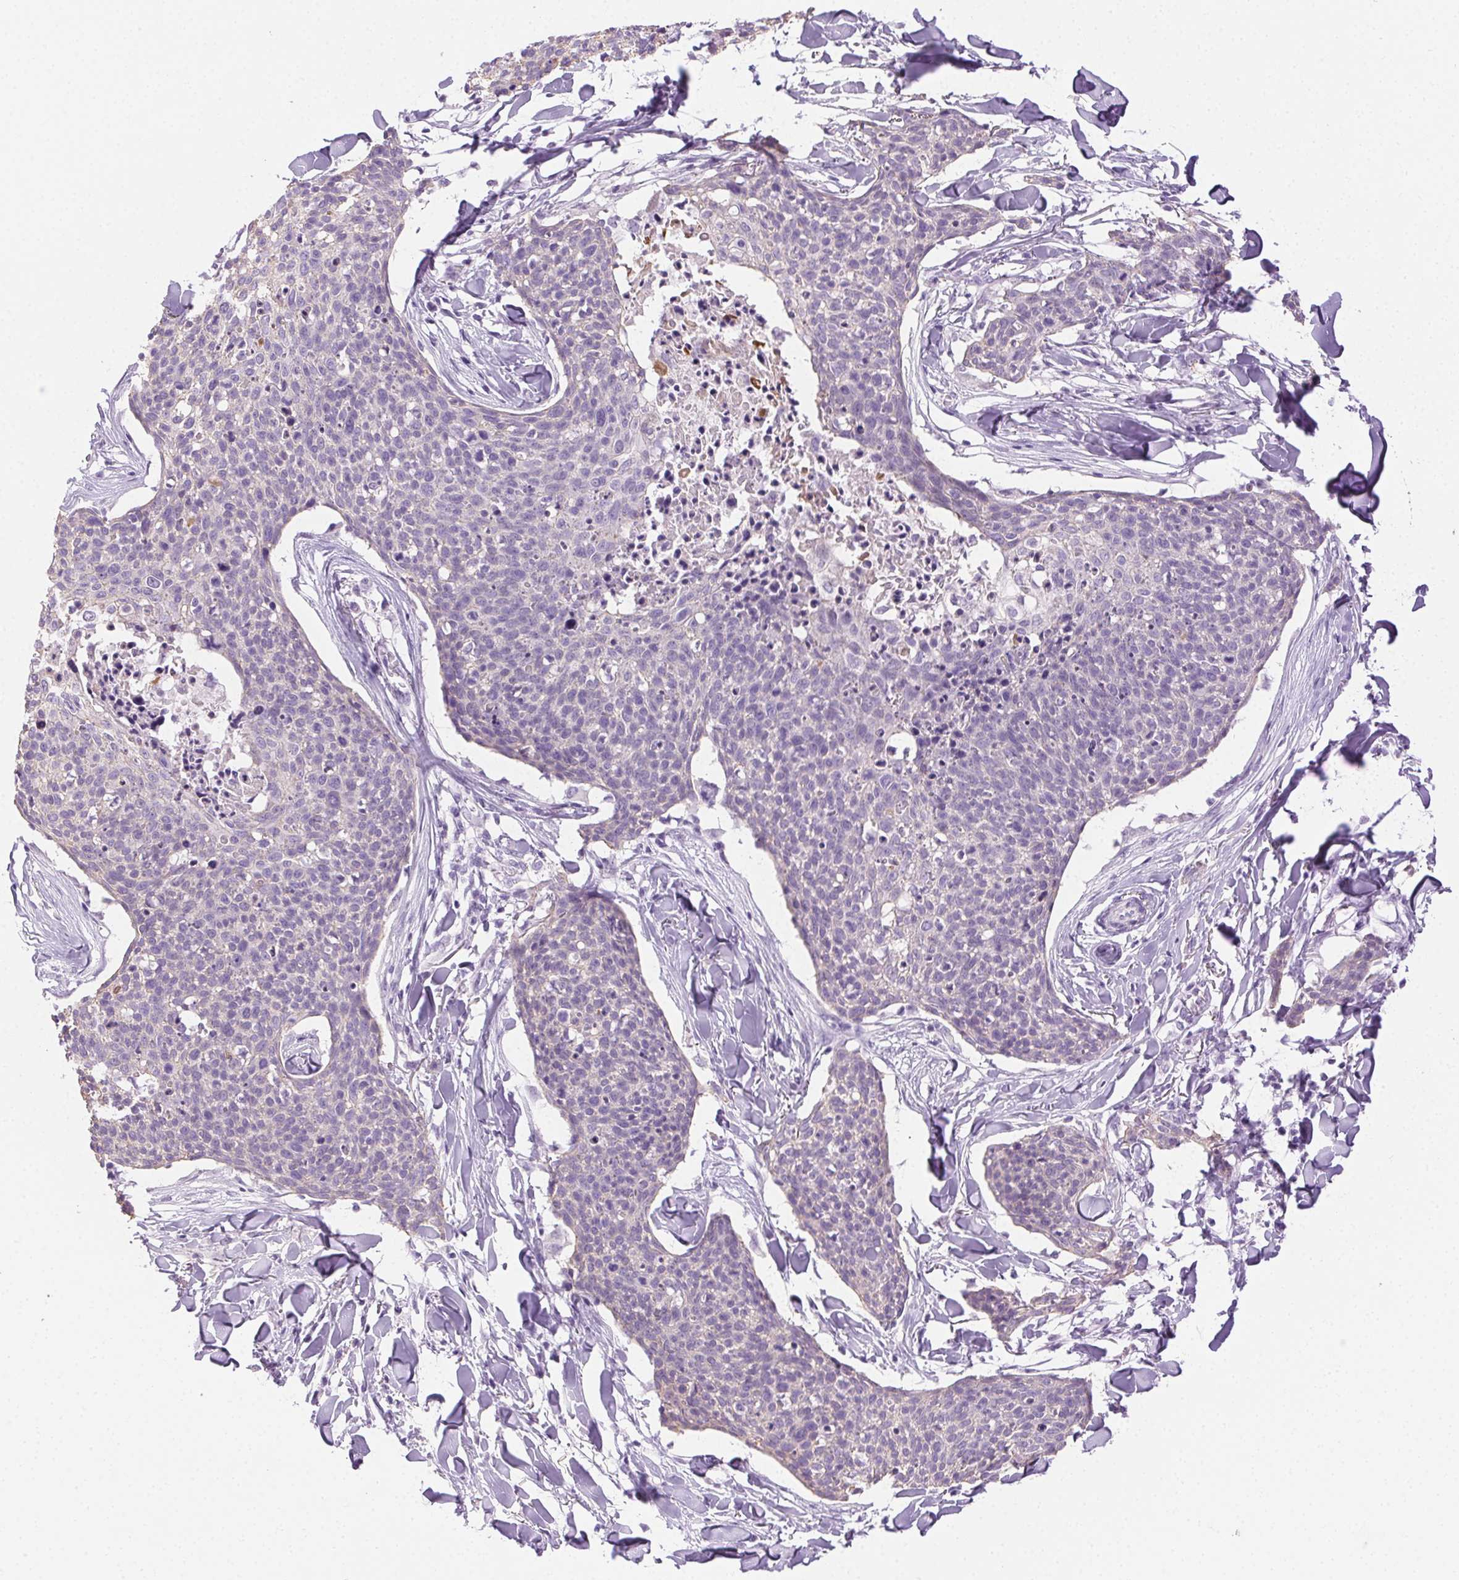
{"staining": {"intensity": "negative", "quantity": "none", "location": "none"}, "tissue": "skin cancer", "cell_type": "Tumor cells", "image_type": "cancer", "snomed": [{"axis": "morphology", "description": "Squamous cell carcinoma, NOS"}, {"axis": "topography", "description": "Skin"}, {"axis": "topography", "description": "Vulva"}], "caption": "The histopathology image displays no significant staining in tumor cells of skin cancer.", "gene": "CLDN10", "patient": {"sex": "female", "age": 75}}